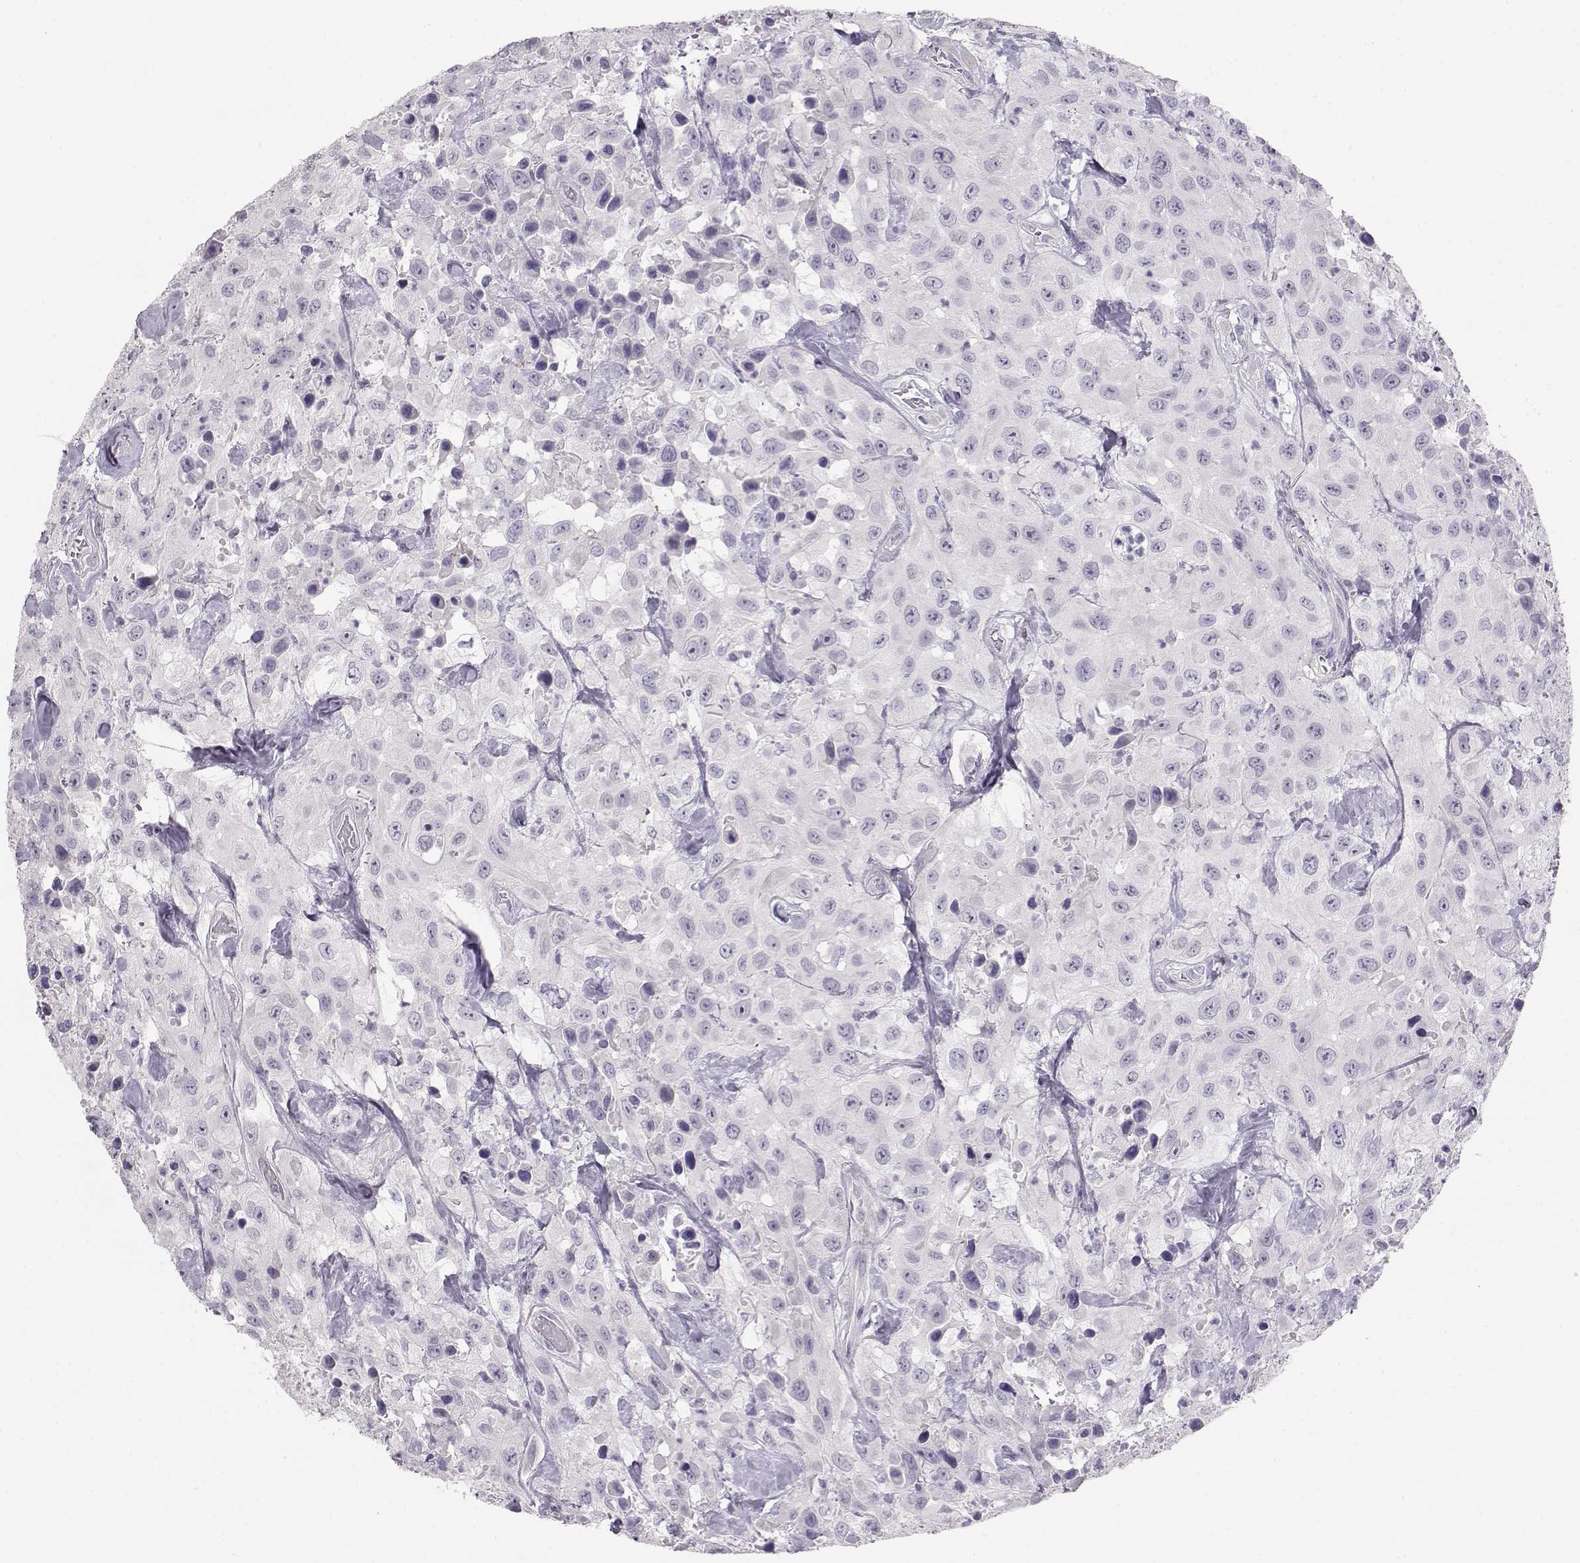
{"staining": {"intensity": "negative", "quantity": "none", "location": "none"}, "tissue": "urothelial cancer", "cell_type": "Tumor cells", "image_type": "cancer", "snomed": [{"axis": "morphology", "description": "Urothelial carcinoma, High grade"}, {"axis": "topography", "description": "Urinary bladder"}], "caption": "A high-resolution photomicrograph shows immunohistochemistry (IHC) staining of urothelial cancer, which reveals no significant staining in tumor cells. Brightfield microscopy of immunohistochemistry stained with DAB (3,3'-diaminobenzidine) (brown) and hematoxylin (blue), captured at high magnification.", "gene": "NUTM1", "patient": {"sex": "male", "age": 79}}